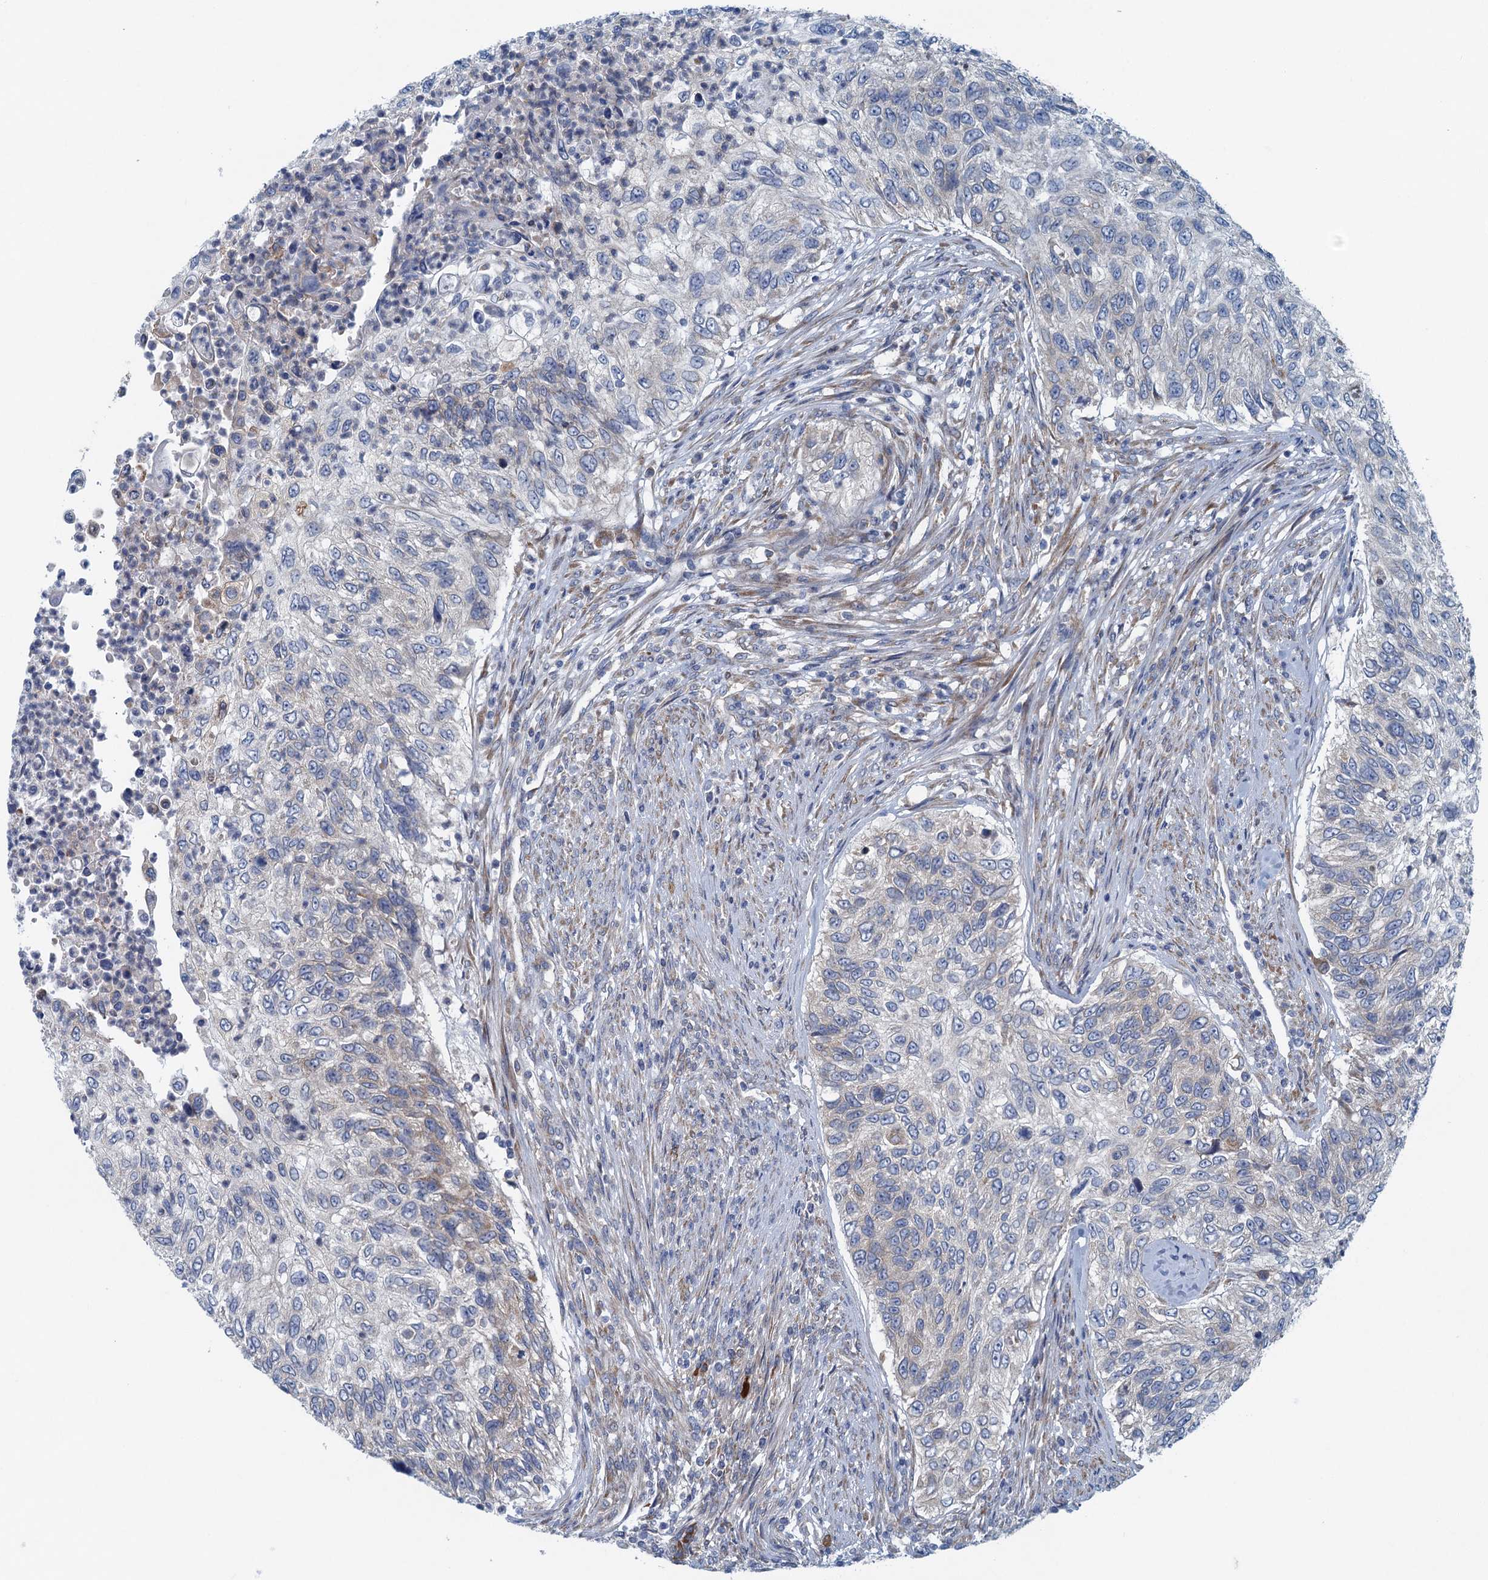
{"staining": {"intensity": "weak", "quantity": "<25%", "location": "cytoplasmic/membranous"}, "tissue": "urothelial cancer", "cell_type": "Tumor cells", "image_type": "cancer", "snomed": [{"axis": "morphology", "description": "Urothelial carcinoma, High grade"}, {"axis": "topography", "description": "Urinary bladder"}], "caption": "Urothelial cancer was stained to show a protein in brown. There is no significant staining in tumor cells.", "gene": "MYDGF", "patient": {"sex": "female", "age": 60}}